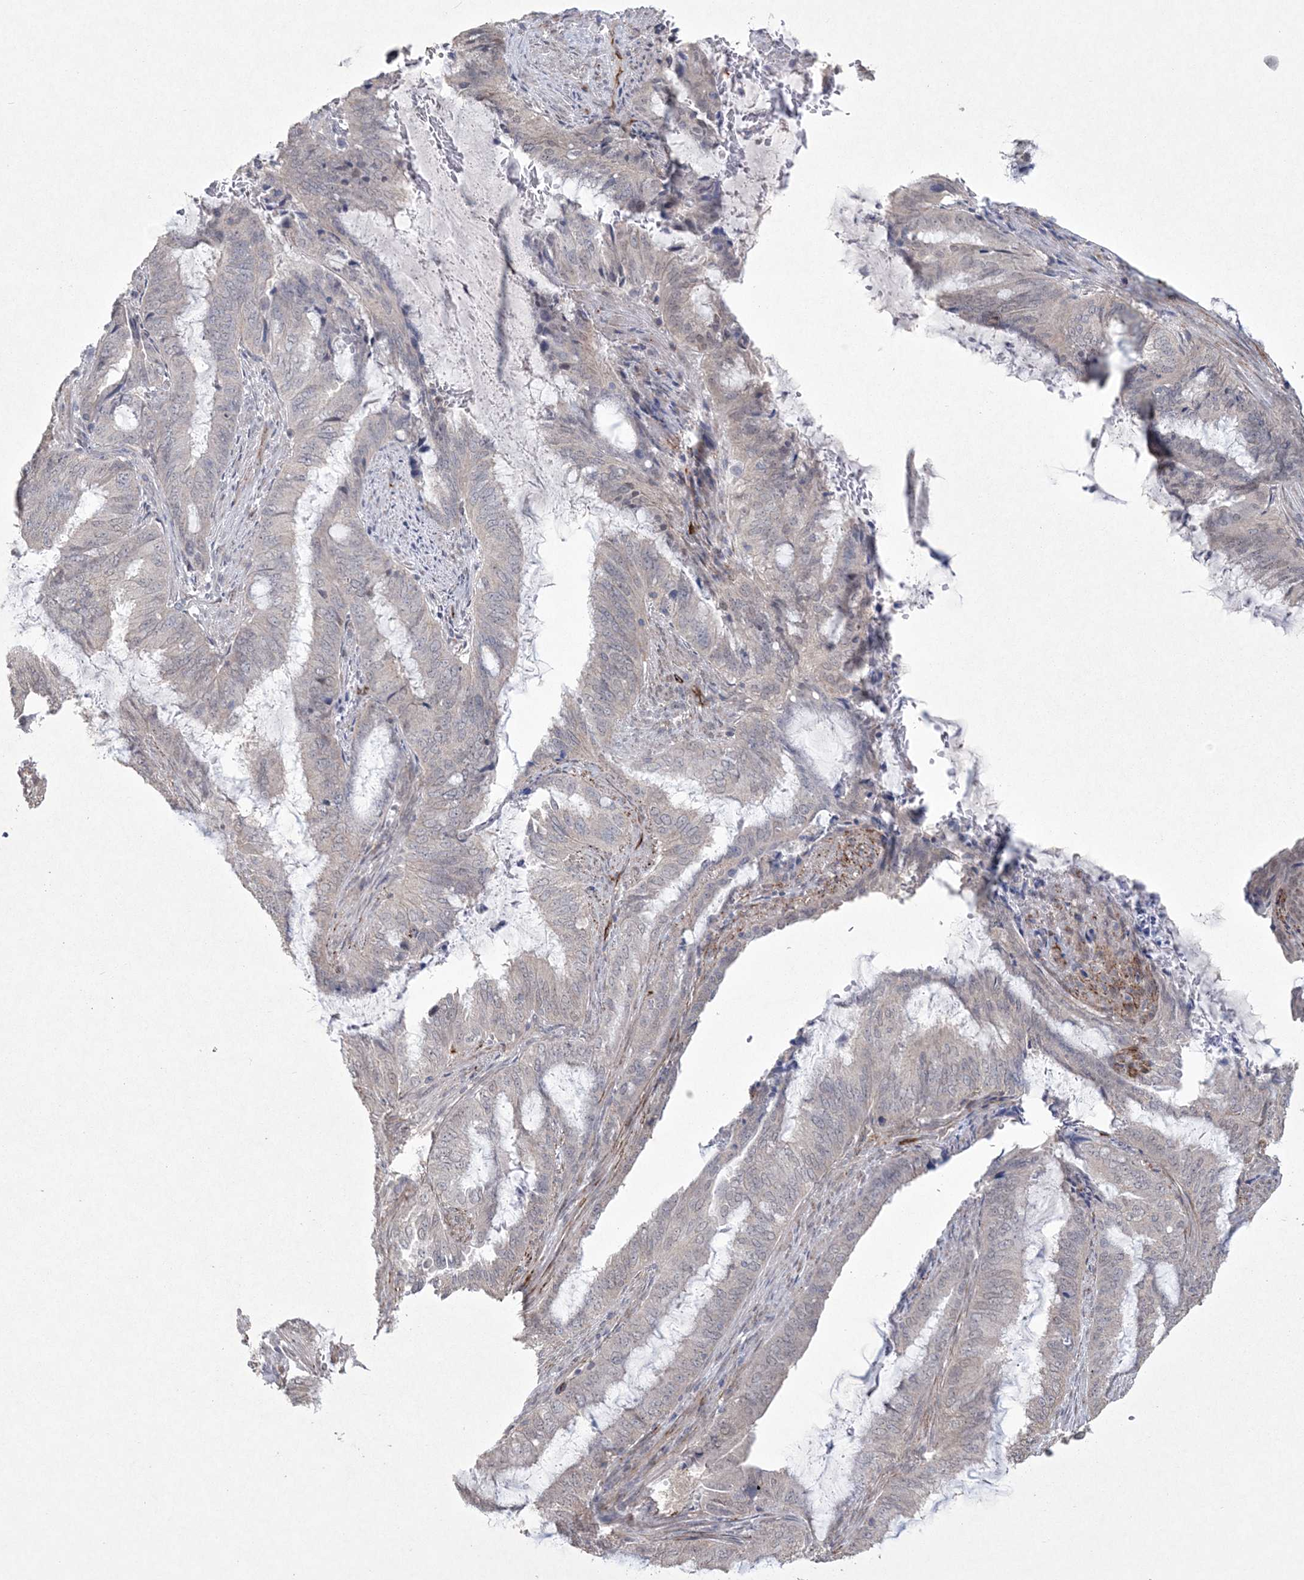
{"staining": {"intensity": "negative", "quantity": "none", "location": "none"}, "tissue": "endometrial cancer", "cell_type": "Tumor cells", "image_type": "cancer", "snomed": [{"axis": "morphology", "description": "Adenocarcinoma, NOS"}, {"axis": "topography", "description": "Endometrium"}], "caption": "Endometrial cancer (adenocarcinoma) was stained to show a protein in brown. There is no significant staining in tumor cells.", "gene": "DPCD", "patient": {"sex": "female", "age": 51}}